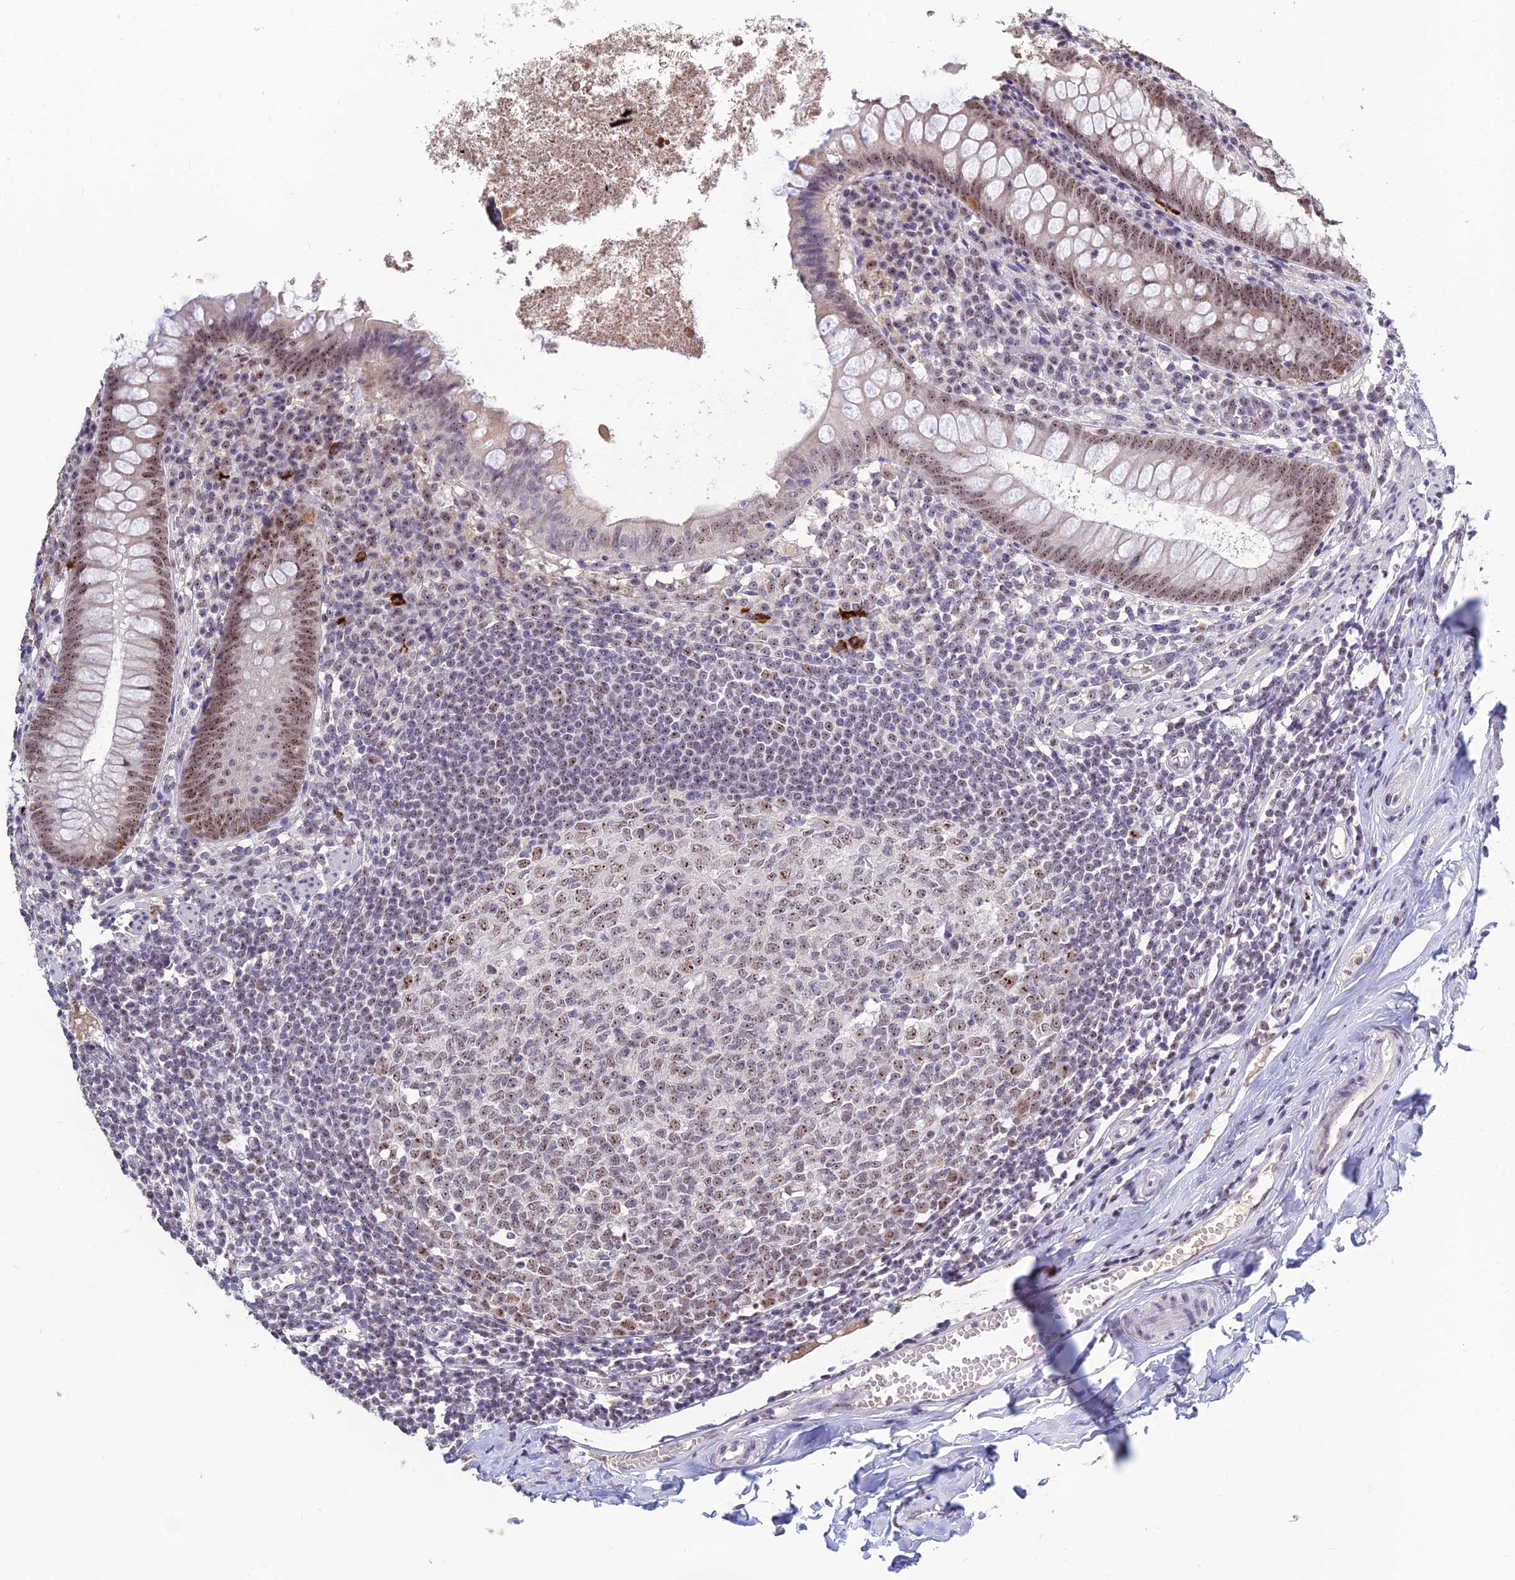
{"staining": {"intensity": "weak", "quantity": "25%-75%", "location": "nuclear"}, "tissue": "appendix", "cell_type": "Glandular cells", "image_type": "normal", "snomed": [{"axis": "morphology", "description": "Normal tissue, NOS"}, {"axis": "topography", "description": "Appendix"}], "caption": "Immunohistochemistry of unremarkable appendix exhibits low levels of weak nuclear staining in approximately 25%-75% of glandular cells.", "gene": "POLR1G", "patient": {"sex": "female", "age": 51}}